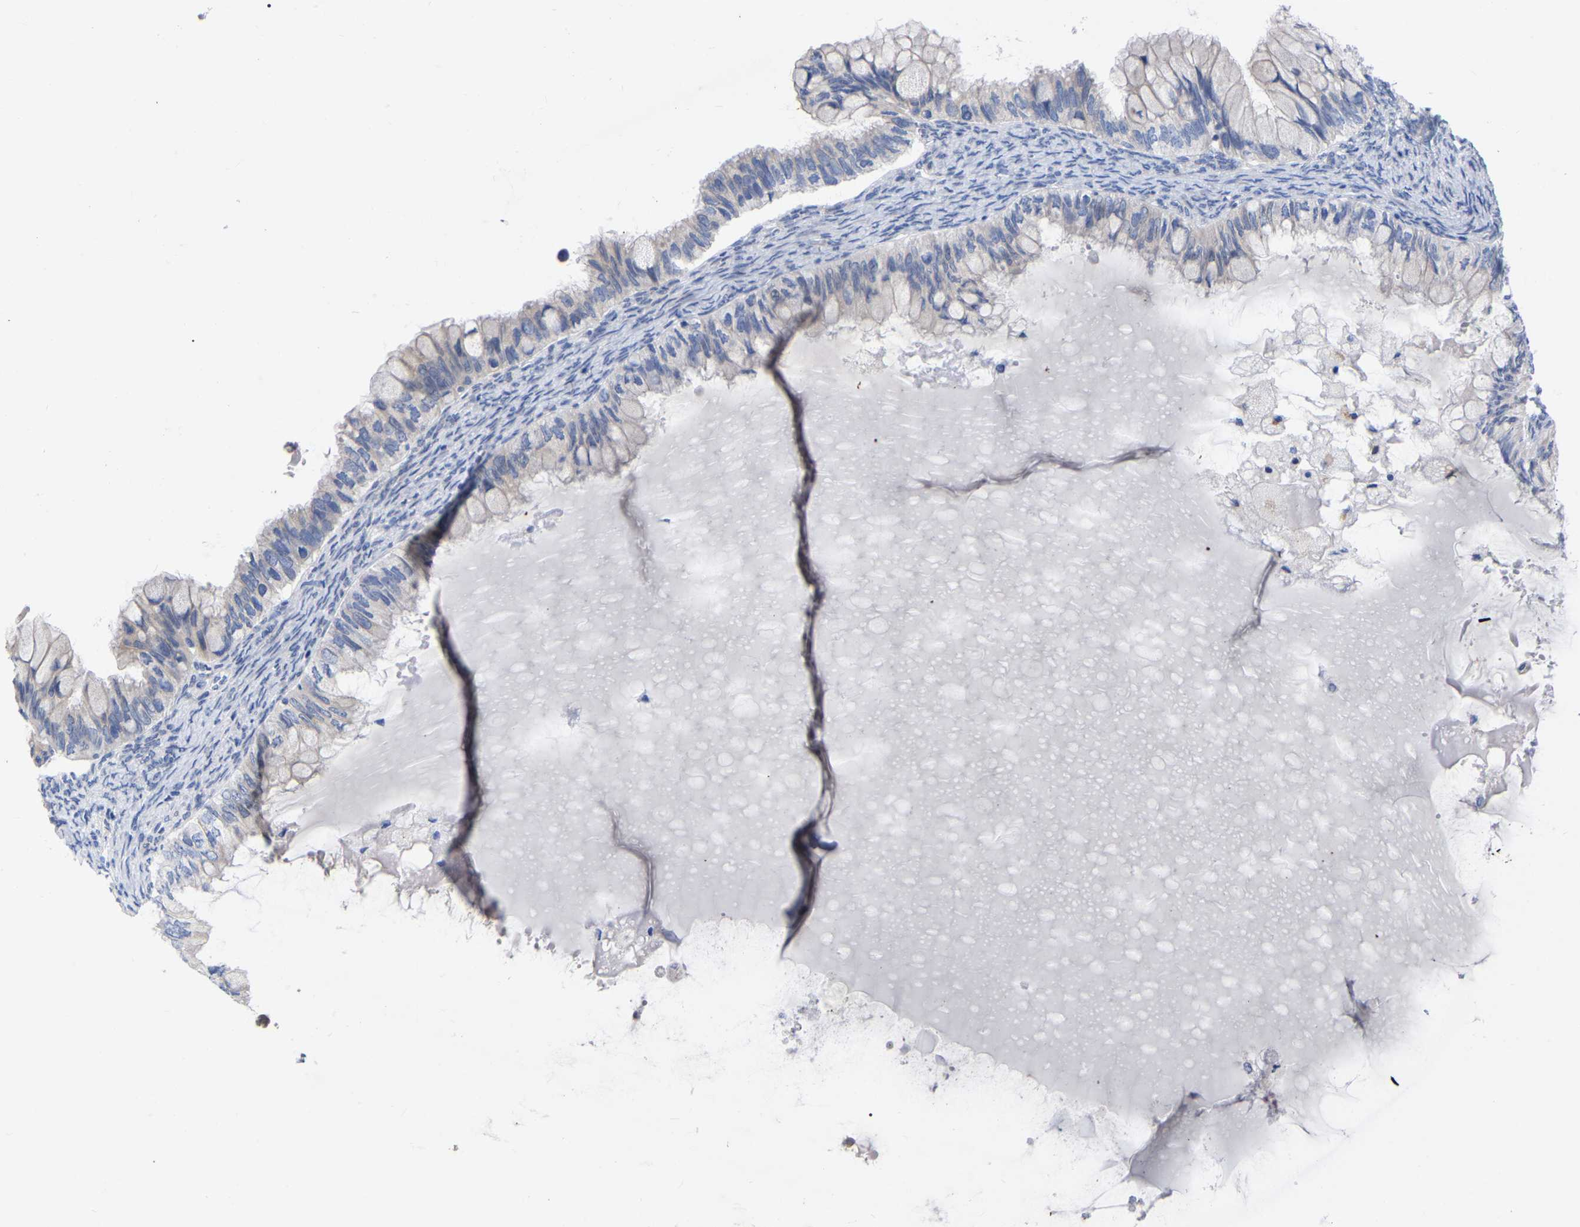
{"staining": {"intensity": "negative", "quantity": "none", "location": "none"}, "tissue": "ovarian cancer", "cell_type": "Tumor cells", "image_type": "cancer", "snomed": [{"axis": "morphology", "description": "Cystadenocarcinoma, mucinous, NOS"}, {"axis": "topography", "description": "Ovary"}], "caption": "The photomicrograph reveals no significant positivity in tumor cells of mucinous cystadenocarcinoma (ovarian). (DAB immunohistochemistry (IHC), high magnification).", "gene": "STRIP2", "patient": {"sex": "female", "age": 80}}